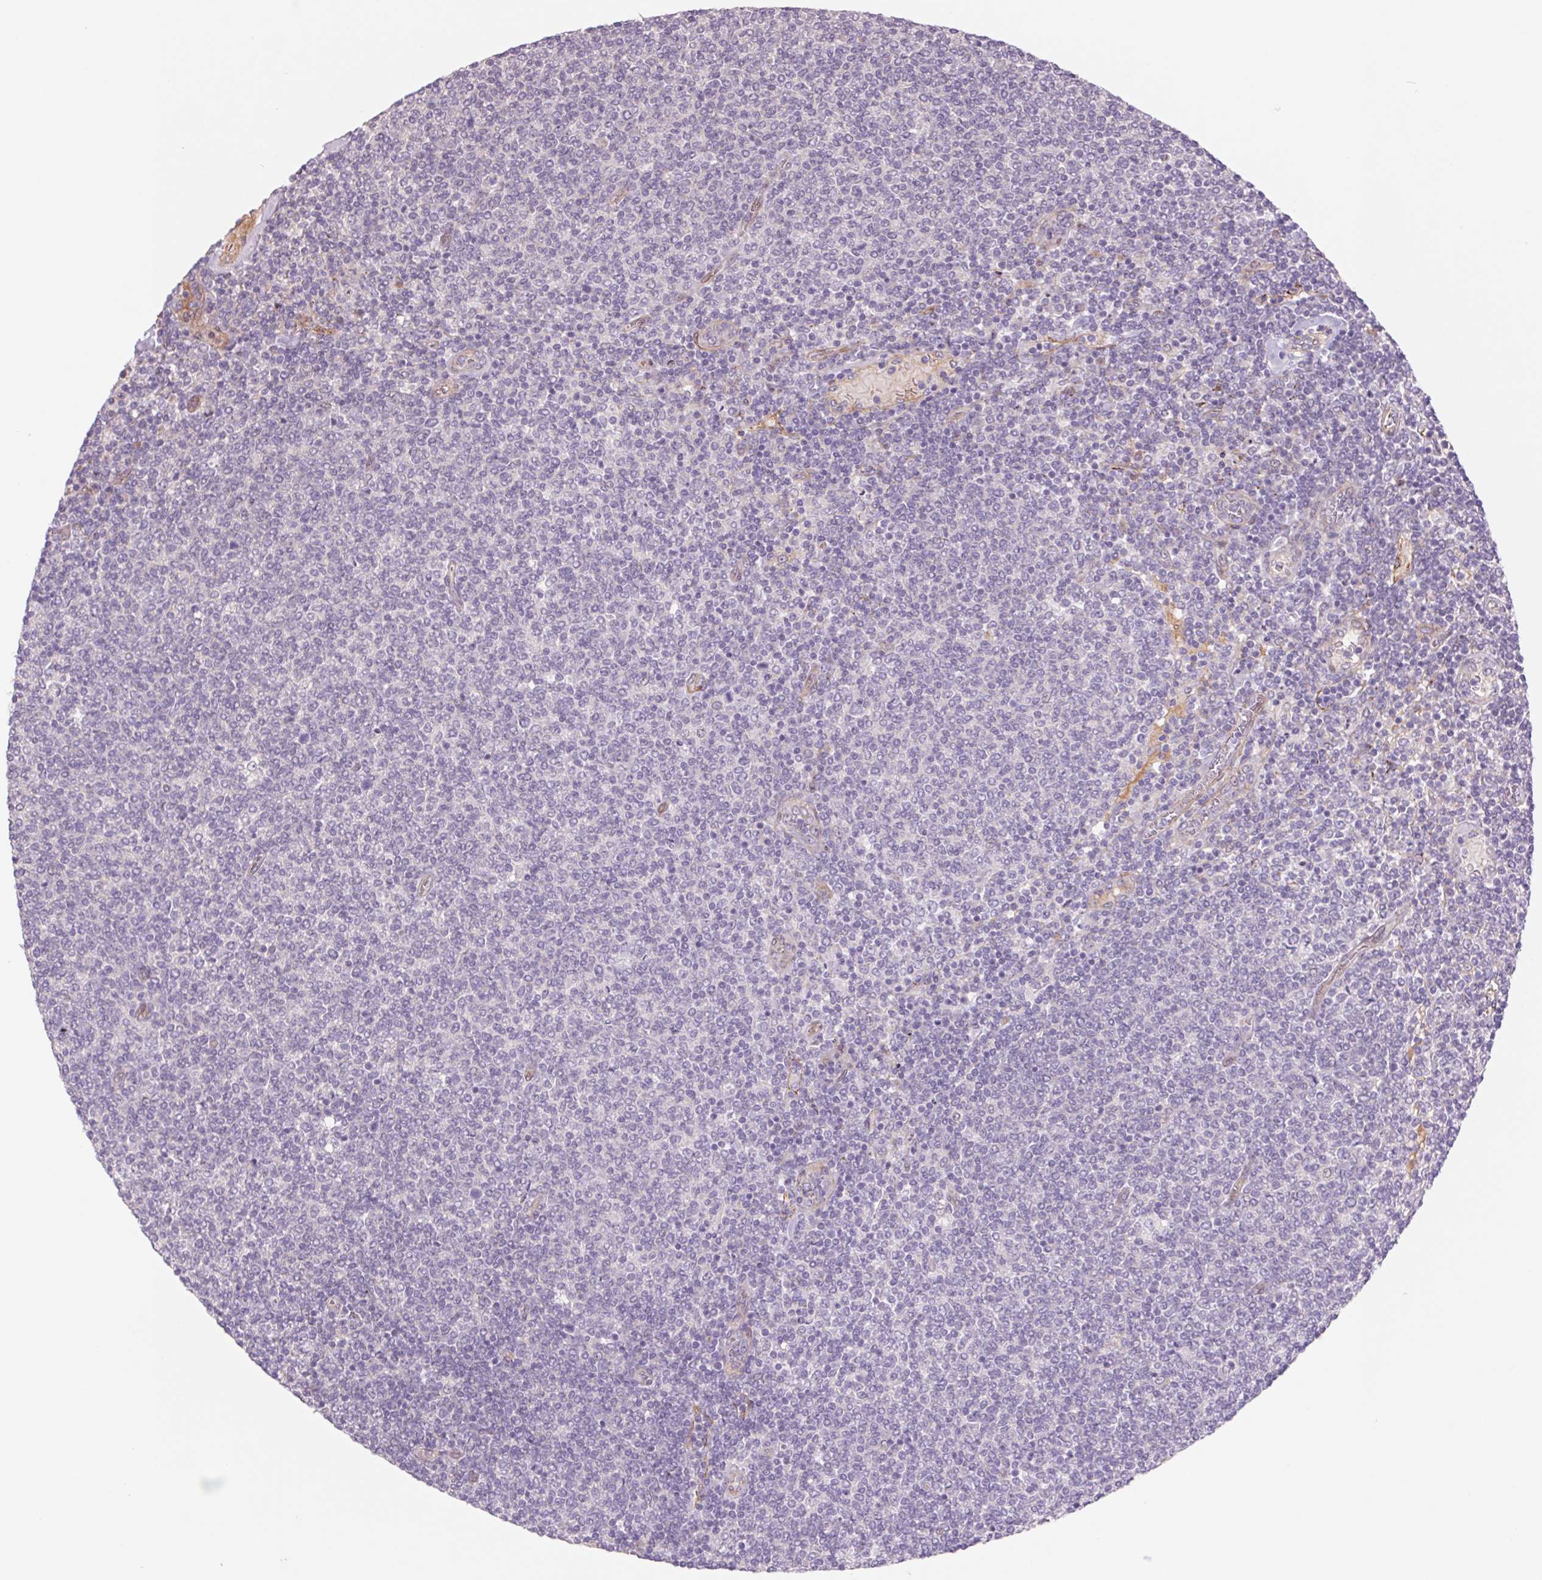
{"staining": {"intensity": "negative", "quantity": "none", "location": "none"}, "tissue": "lymphoma", "cell_type": "Tumor cells", "image_type": "cancer", "snomed": [{"axis": "morphology", "description": "Malignant lymphoma, non-Hodgkin's type, Low grade"}, {"axis": "topography", "description": "Lymph node"}], "caption": "There is no significant staining in tumor cells of lymphoma.", "gene": "MS4A13", "patient": {"sex": "male", "age": 52}}